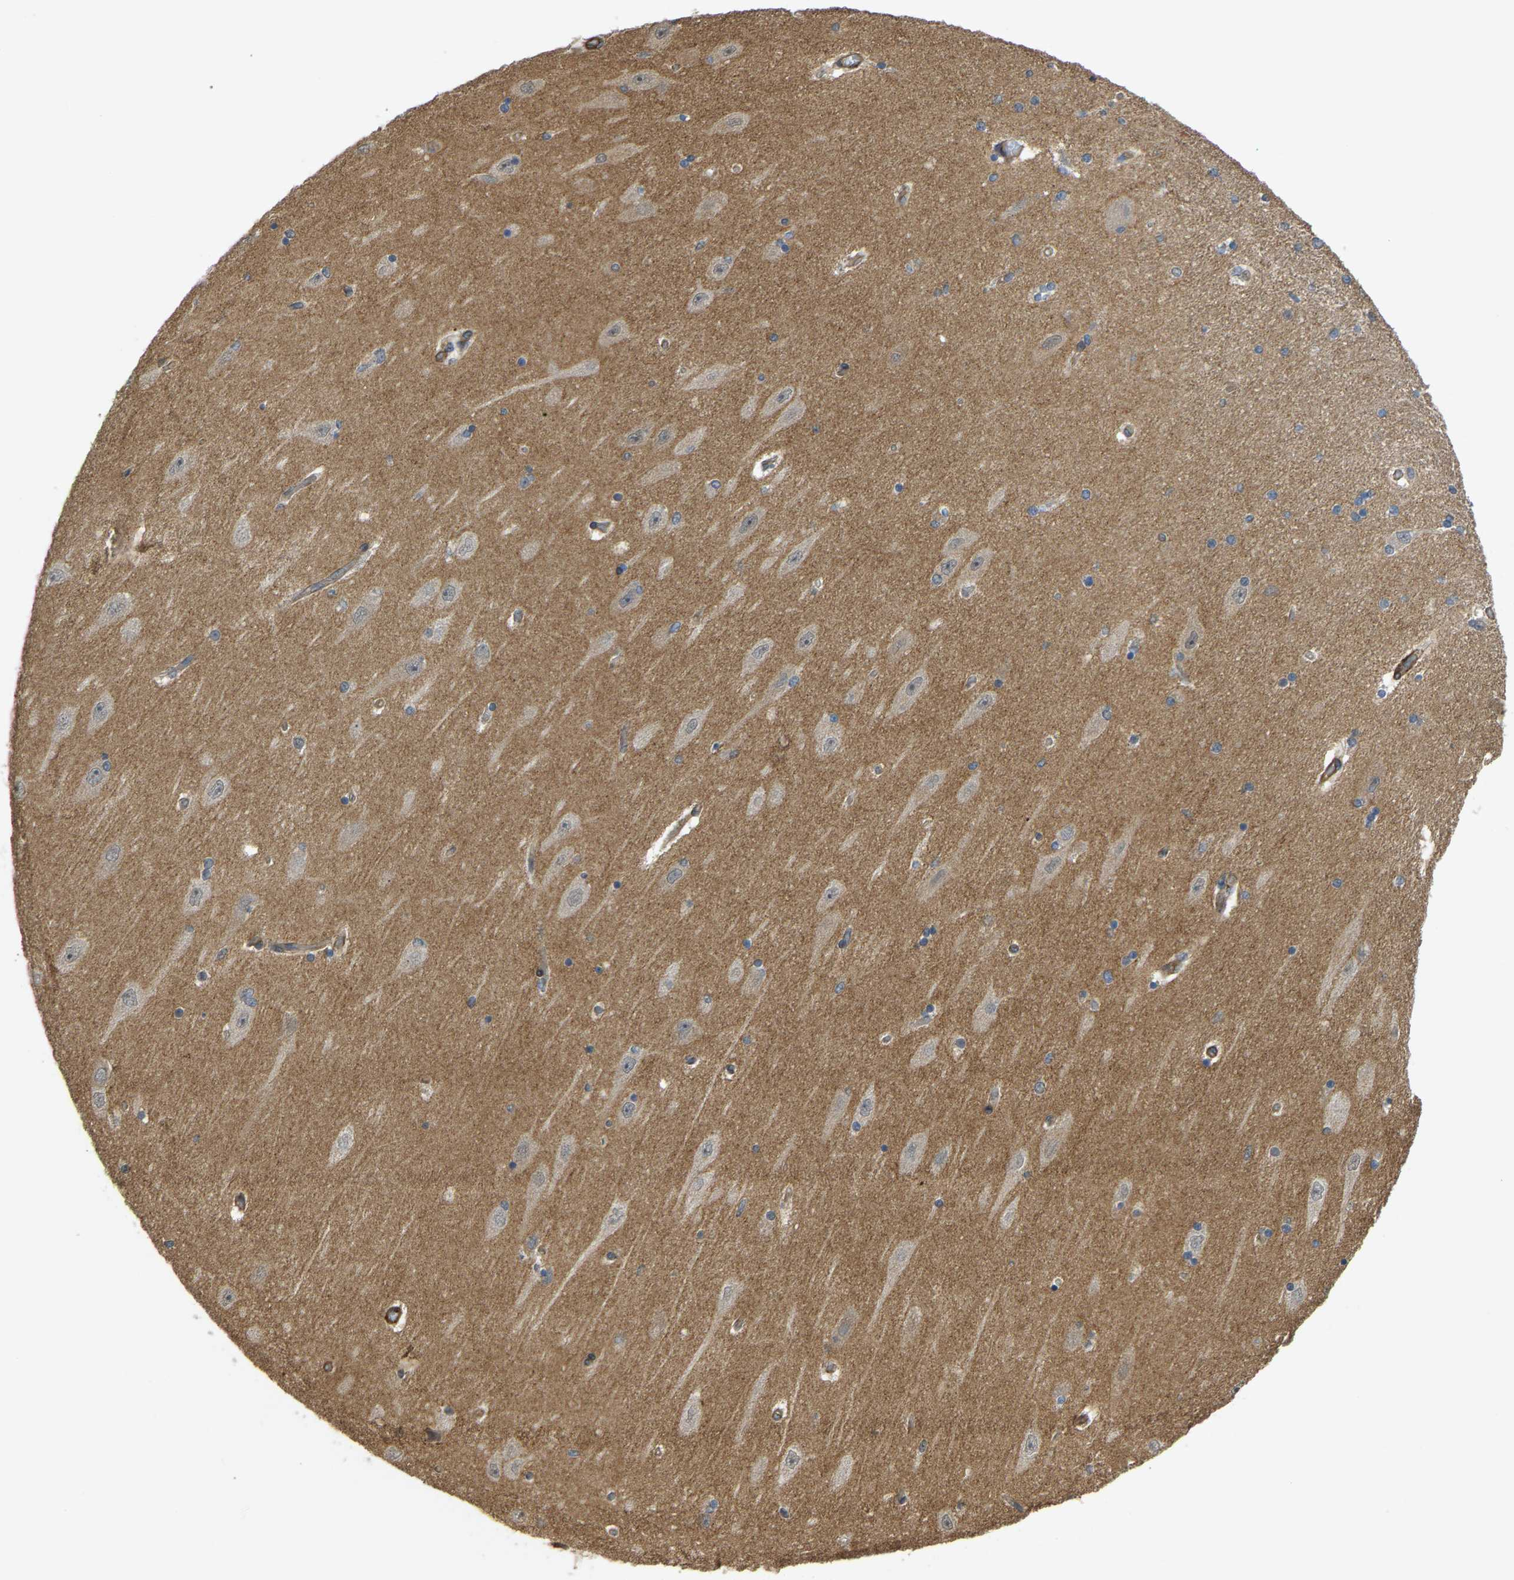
{"staining": {"intensity": "negative", "quantity": "none", "location": "none"}, "tissue": "hippocampus", "cell_type": "Glial cells", "image_type": "normal", "snomed": [{"axis": "morphology", "description": "Normal tissue, NOS"}, {"axis": "topography", "description": "Hippocampus"}], "caption": "IHC of benign human hippocampus shows no staining in glial cells. Nuclei are stained in blue.", "gene": "KIAA1671", "patient": {"sex": "female", "age": 54}}